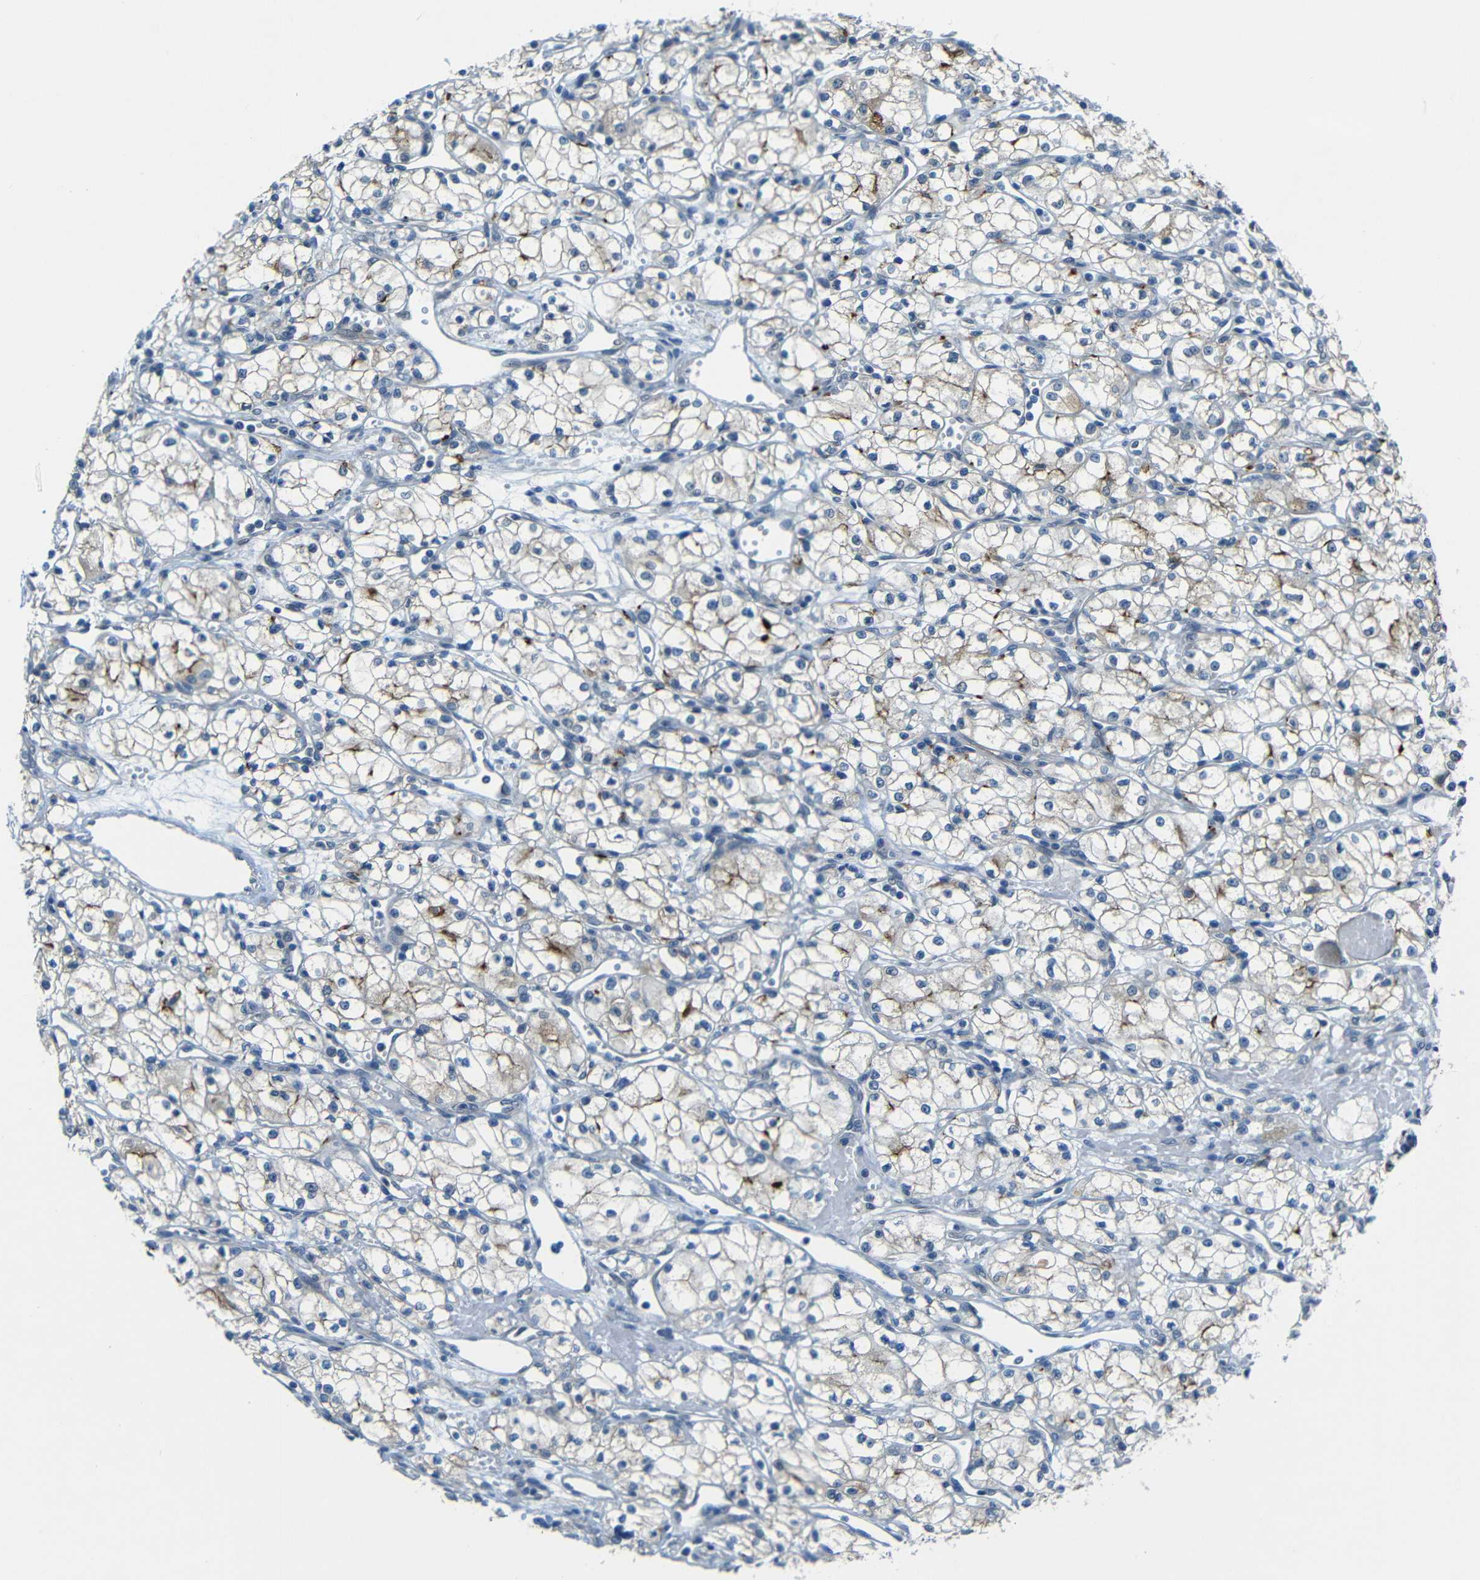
{"staining": {"intensity": "moderate", "quantity": "<25%", "location": "cytoplasmic/membranous"}, "tissue": "renal cancer", "cell_type": "Tumor cells", "image_type": "cancer", "snomed": [{"axis": "morphology", "description": "Normal tissue, NOS"}, {"axis": "morphology", "description": "Adenocarcinoma, NOS"}, {"axis": "topography", "description": "Kidney"}], "caption": "Protein staining by IHC shows moderate cytoplasmic/membranous expression in approximately <25% of tumor cells in adenocarcinoma (renal).", "gene": "ANKRD22", "patient": {"sex": "male", "age": 59}}